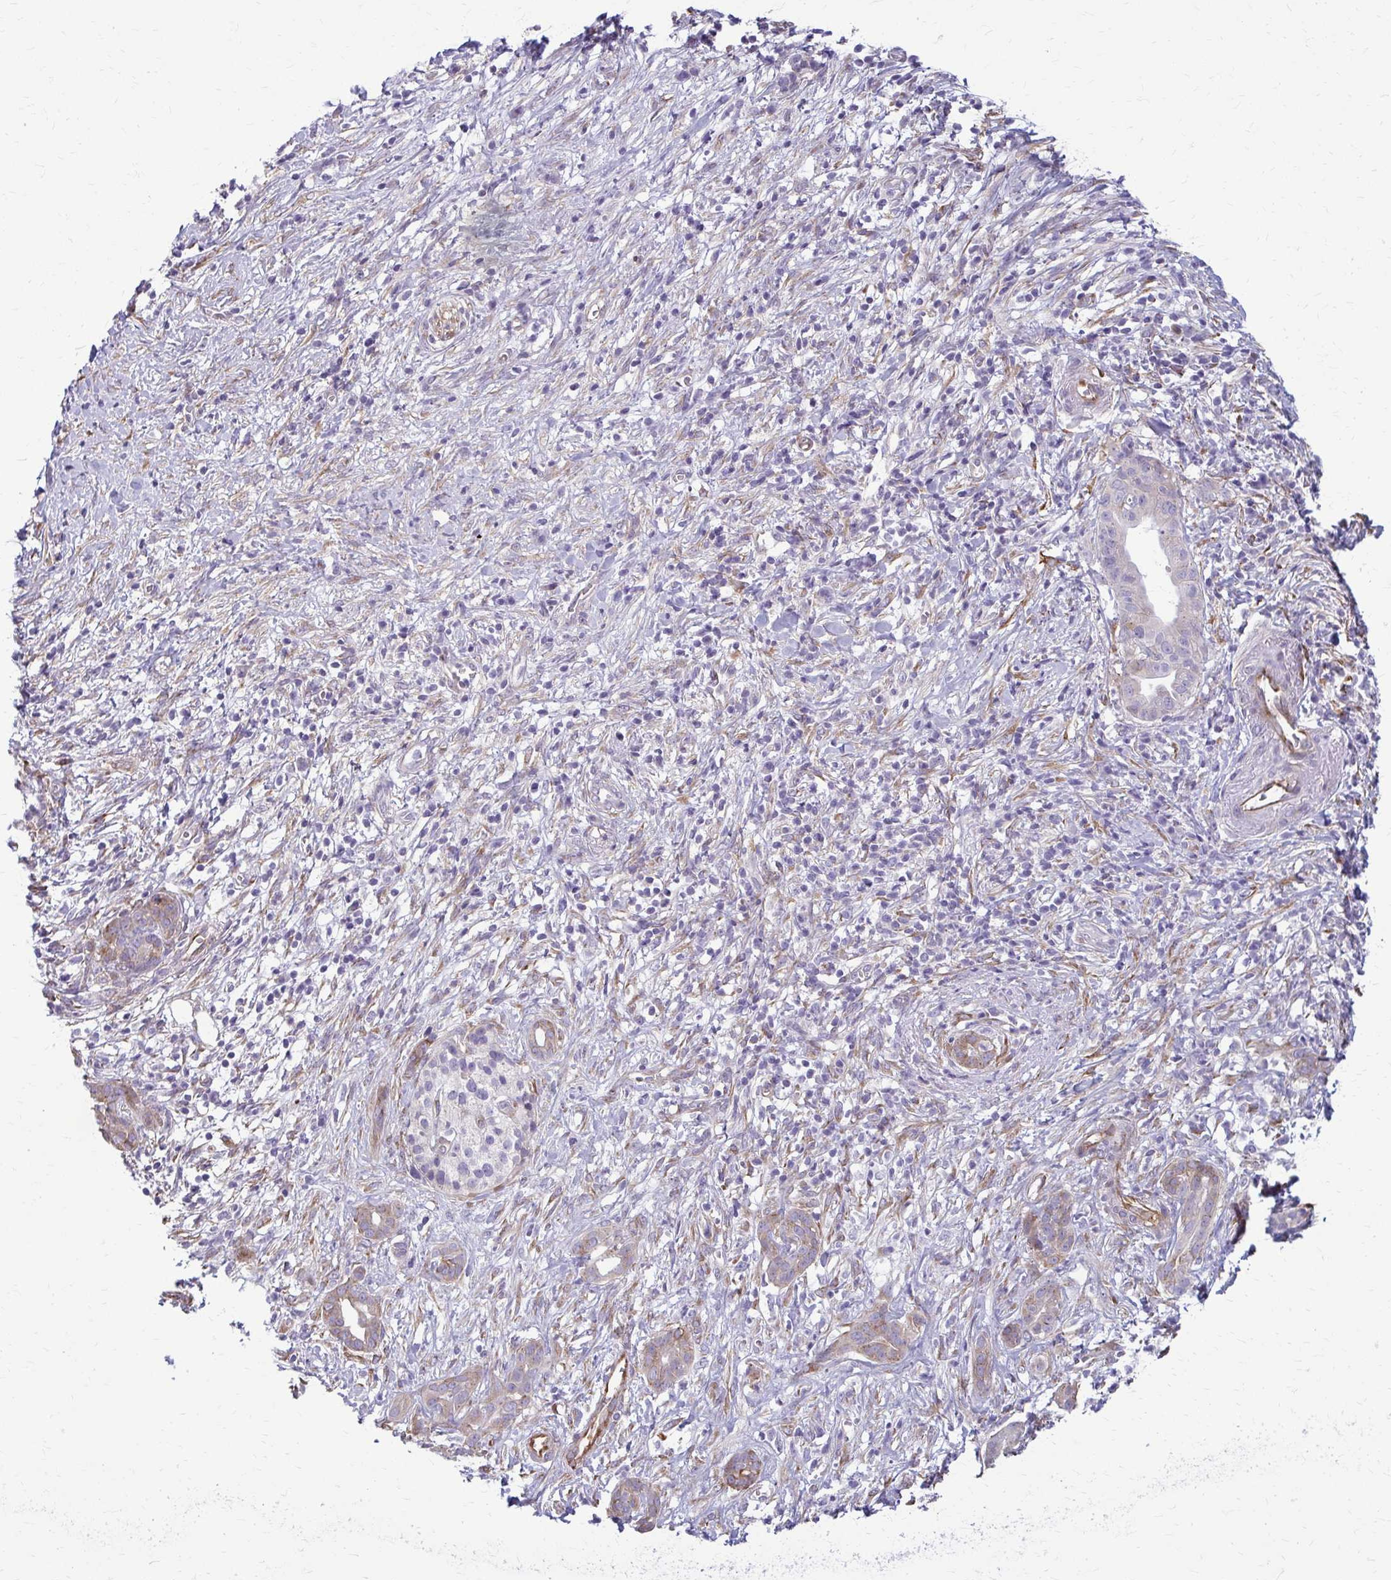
{"staining": {"intensity": "moderate", "quantity": "<25%", "location": "cytoplasmic/membranous"}, "tissue": "pancreatic cancer", "cell_type": "Tumor cells", "image_type": "cancer", "snomed": [{"axis": "morphology", "description": "Adenocarcinoma, NOS"}, {"axis": "topography", "description": "Pancreas"}], "caption": "Pancreatic cancer tissue shows moderate cytoplasmic/membranous positivity in about <25% of tumor cells, visualized by immunohistochemistry. (brown staining indicates protein expression, while blue staining denotes nuclei).", "gene": "DEPP1", "patient": {"sex": "male", "age": 61}}